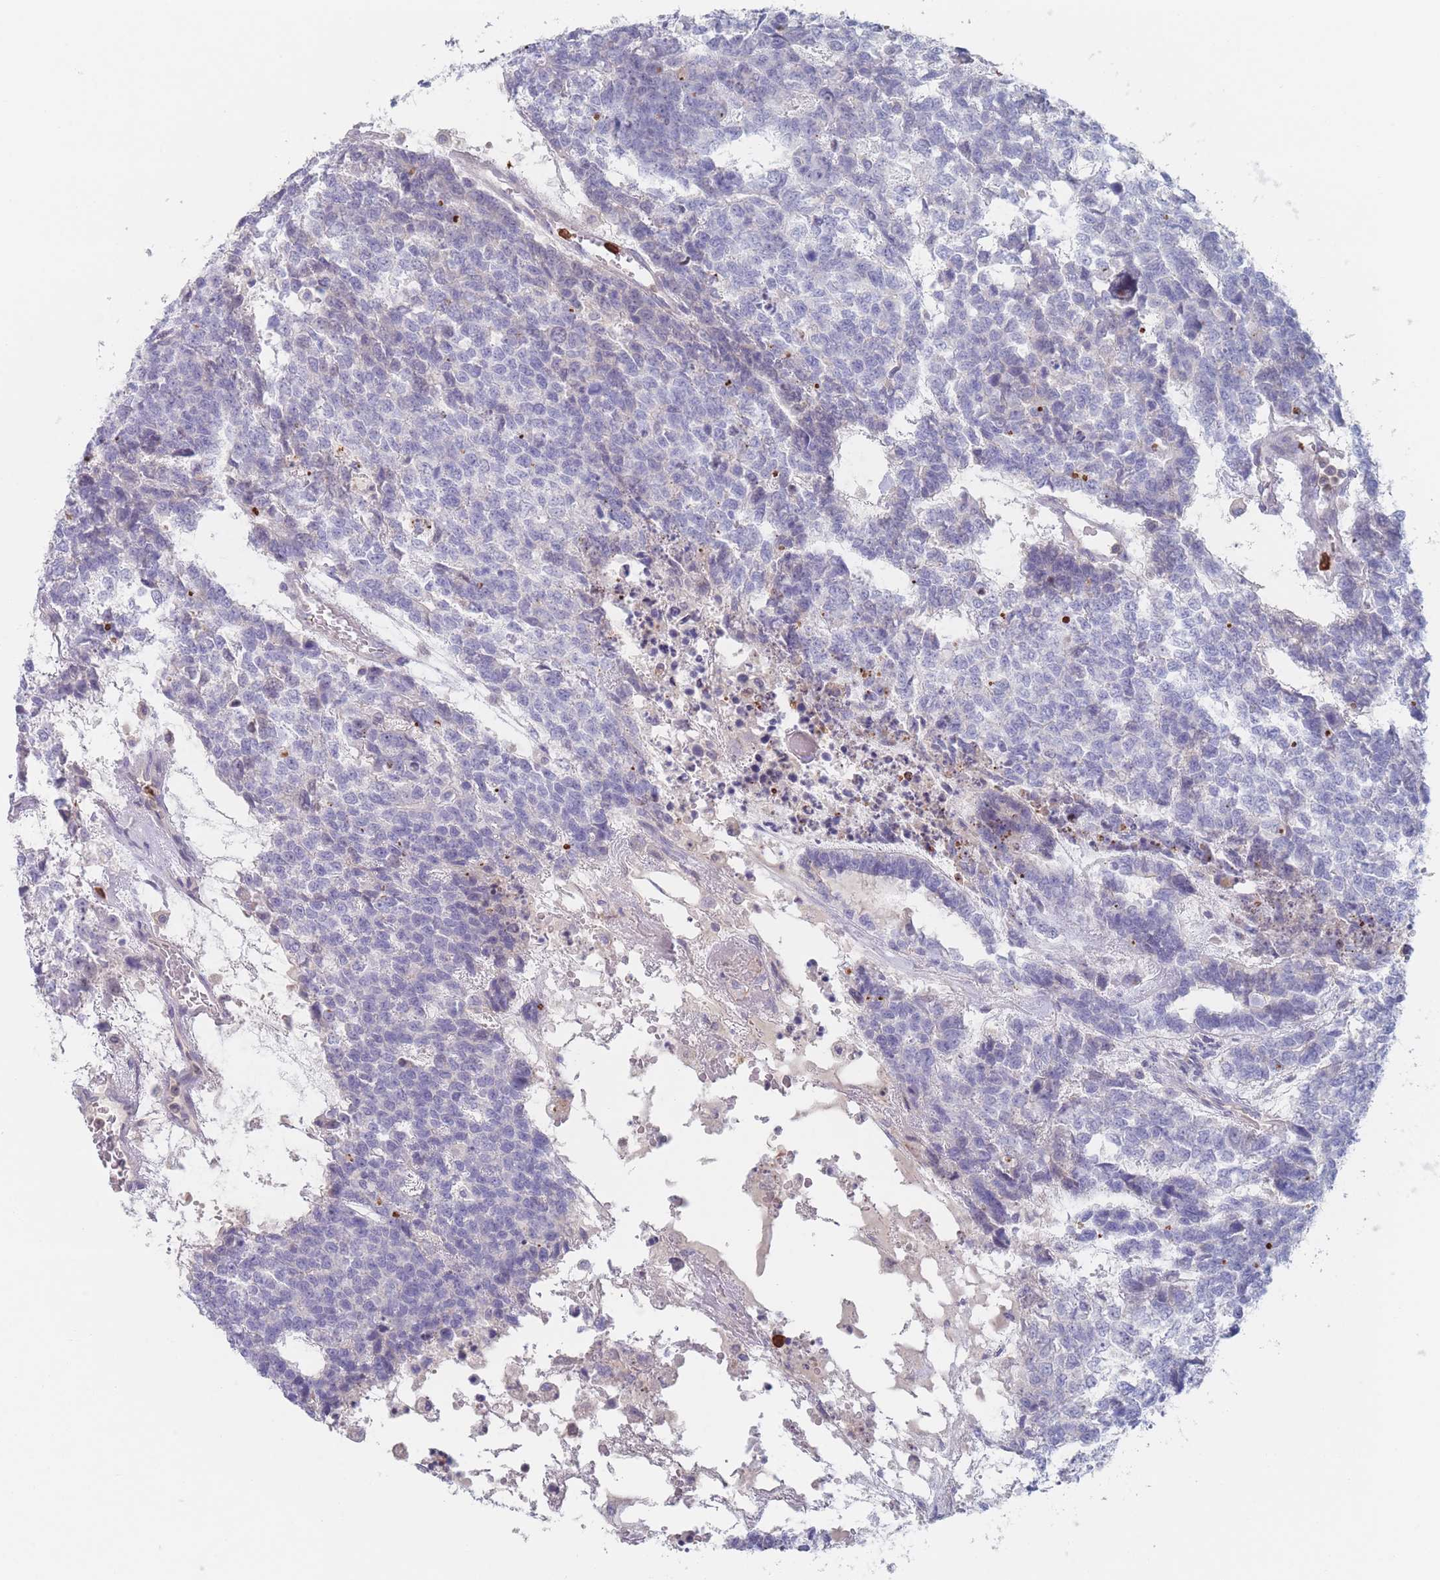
{"staining": {"intensity": "negative", "quantity": "none", "location": "none"}, "tissue": "testis cancer", "cell_type": "Tumor cells", "image_type": "cancer", "snomed": [{"axis": "morphology", "description": "Carcinoma, Embryonal, NOS"}, {"axis": "topography", "description": "Testis"}], "caption": "Immunohistochemistry micrograph of testis embryonal carcinoma stained for a protein (brown), which demonstrates no staining in tumor cells. (Brightfield microscopy of DAB immunohistochemistry (IHC) at high magnification).", "gene": "ATP1A3", "patient": {"sex": "male", "age": 23}}